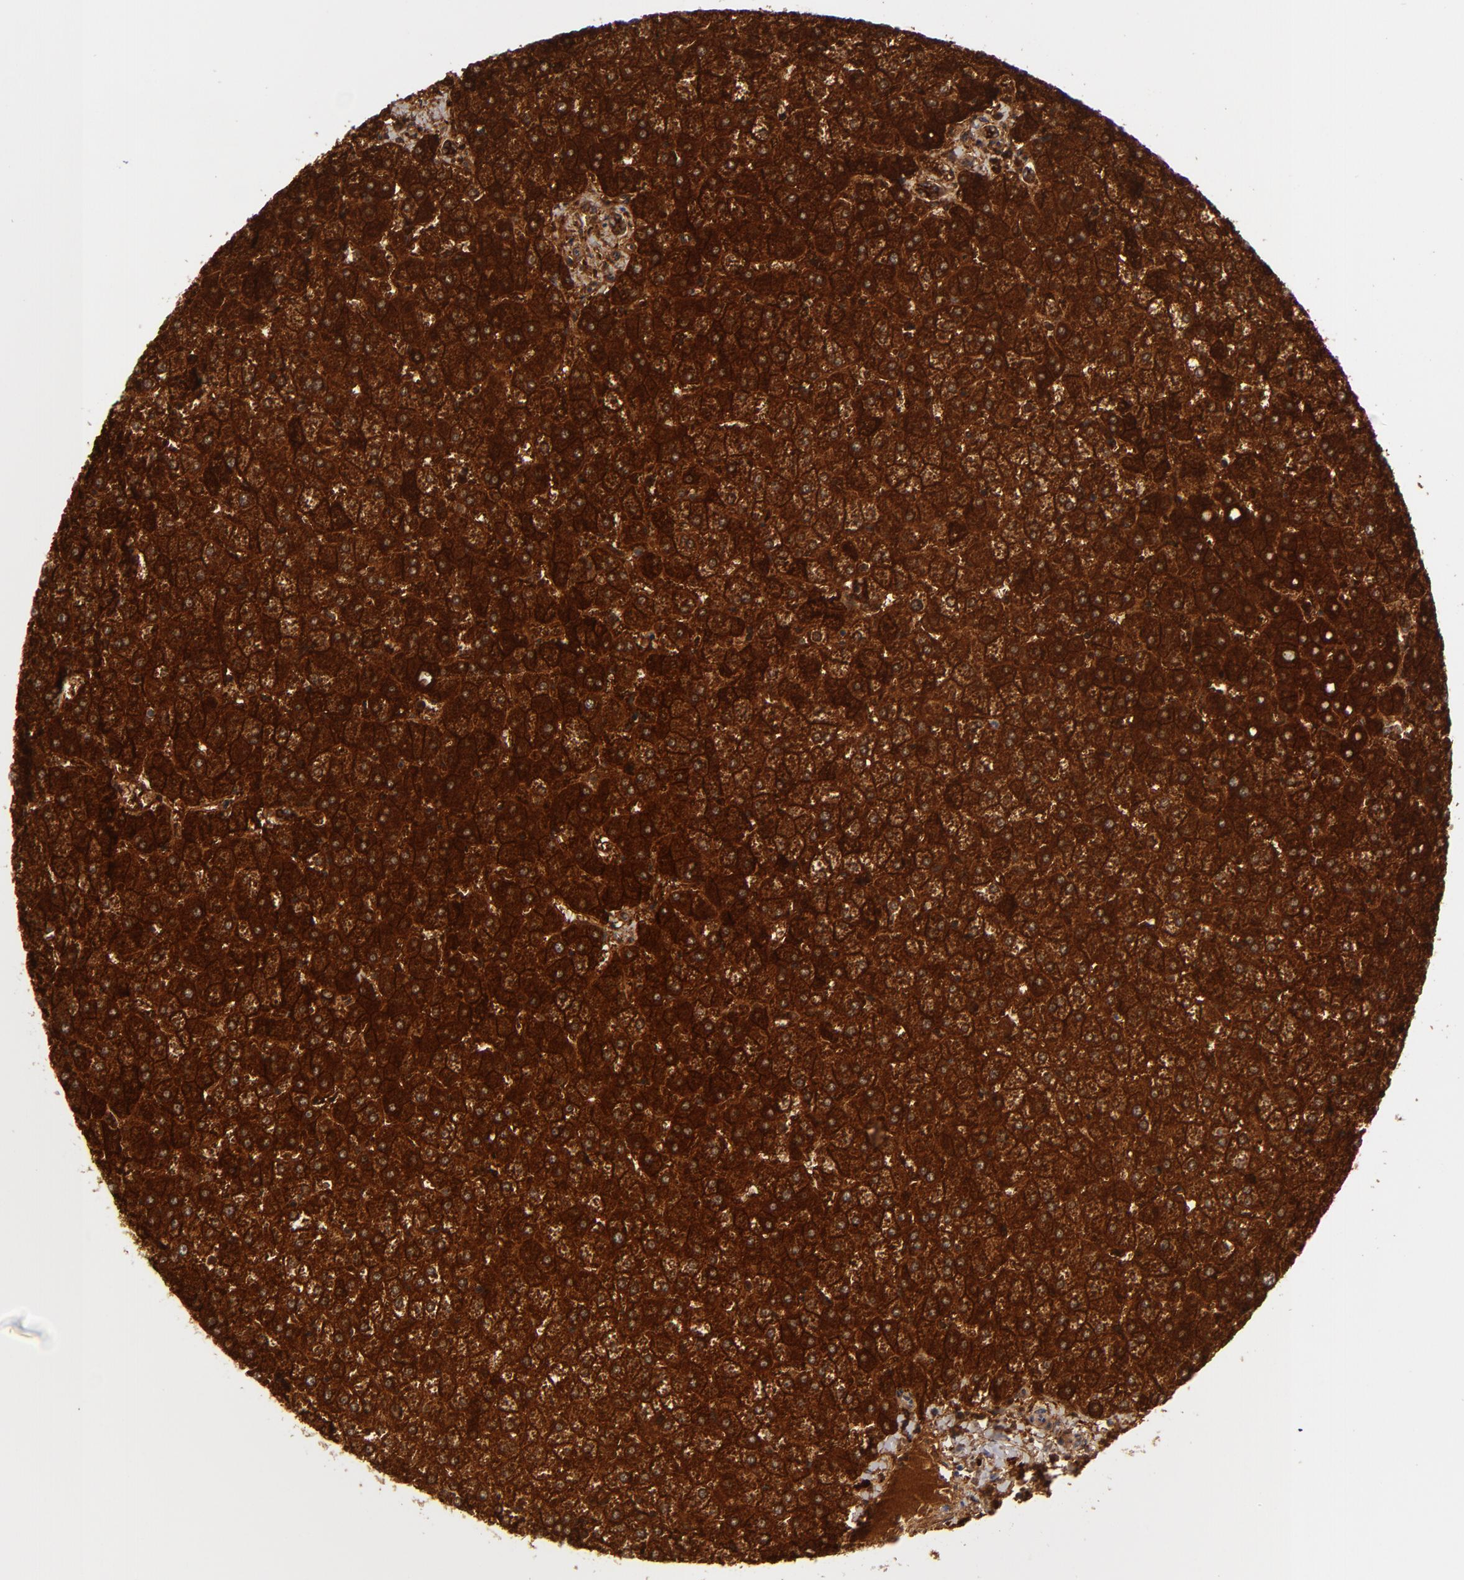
{"staining": {"intensity": "moderate", "quantity": "<25%", "location": "cytoplasmic/membranous"}, "tissue": "liver", "cell_type": "Cholangiocytes", "image_type": "normal", "snomed": [{"axis": "morphology", "description": "Normal tissue, NOS"}, {"axis": "topography", "description": "Liver"}], "caption": "Immunohistochemistry image of unremarkable liver stained for a protein (brown), which reveals low levels of moderate cytoplasmic/membranous positivity in about <25% of cholangiocytes.", "gene": "ALCAM", "patient": {"sex": "female", "age": 32}}